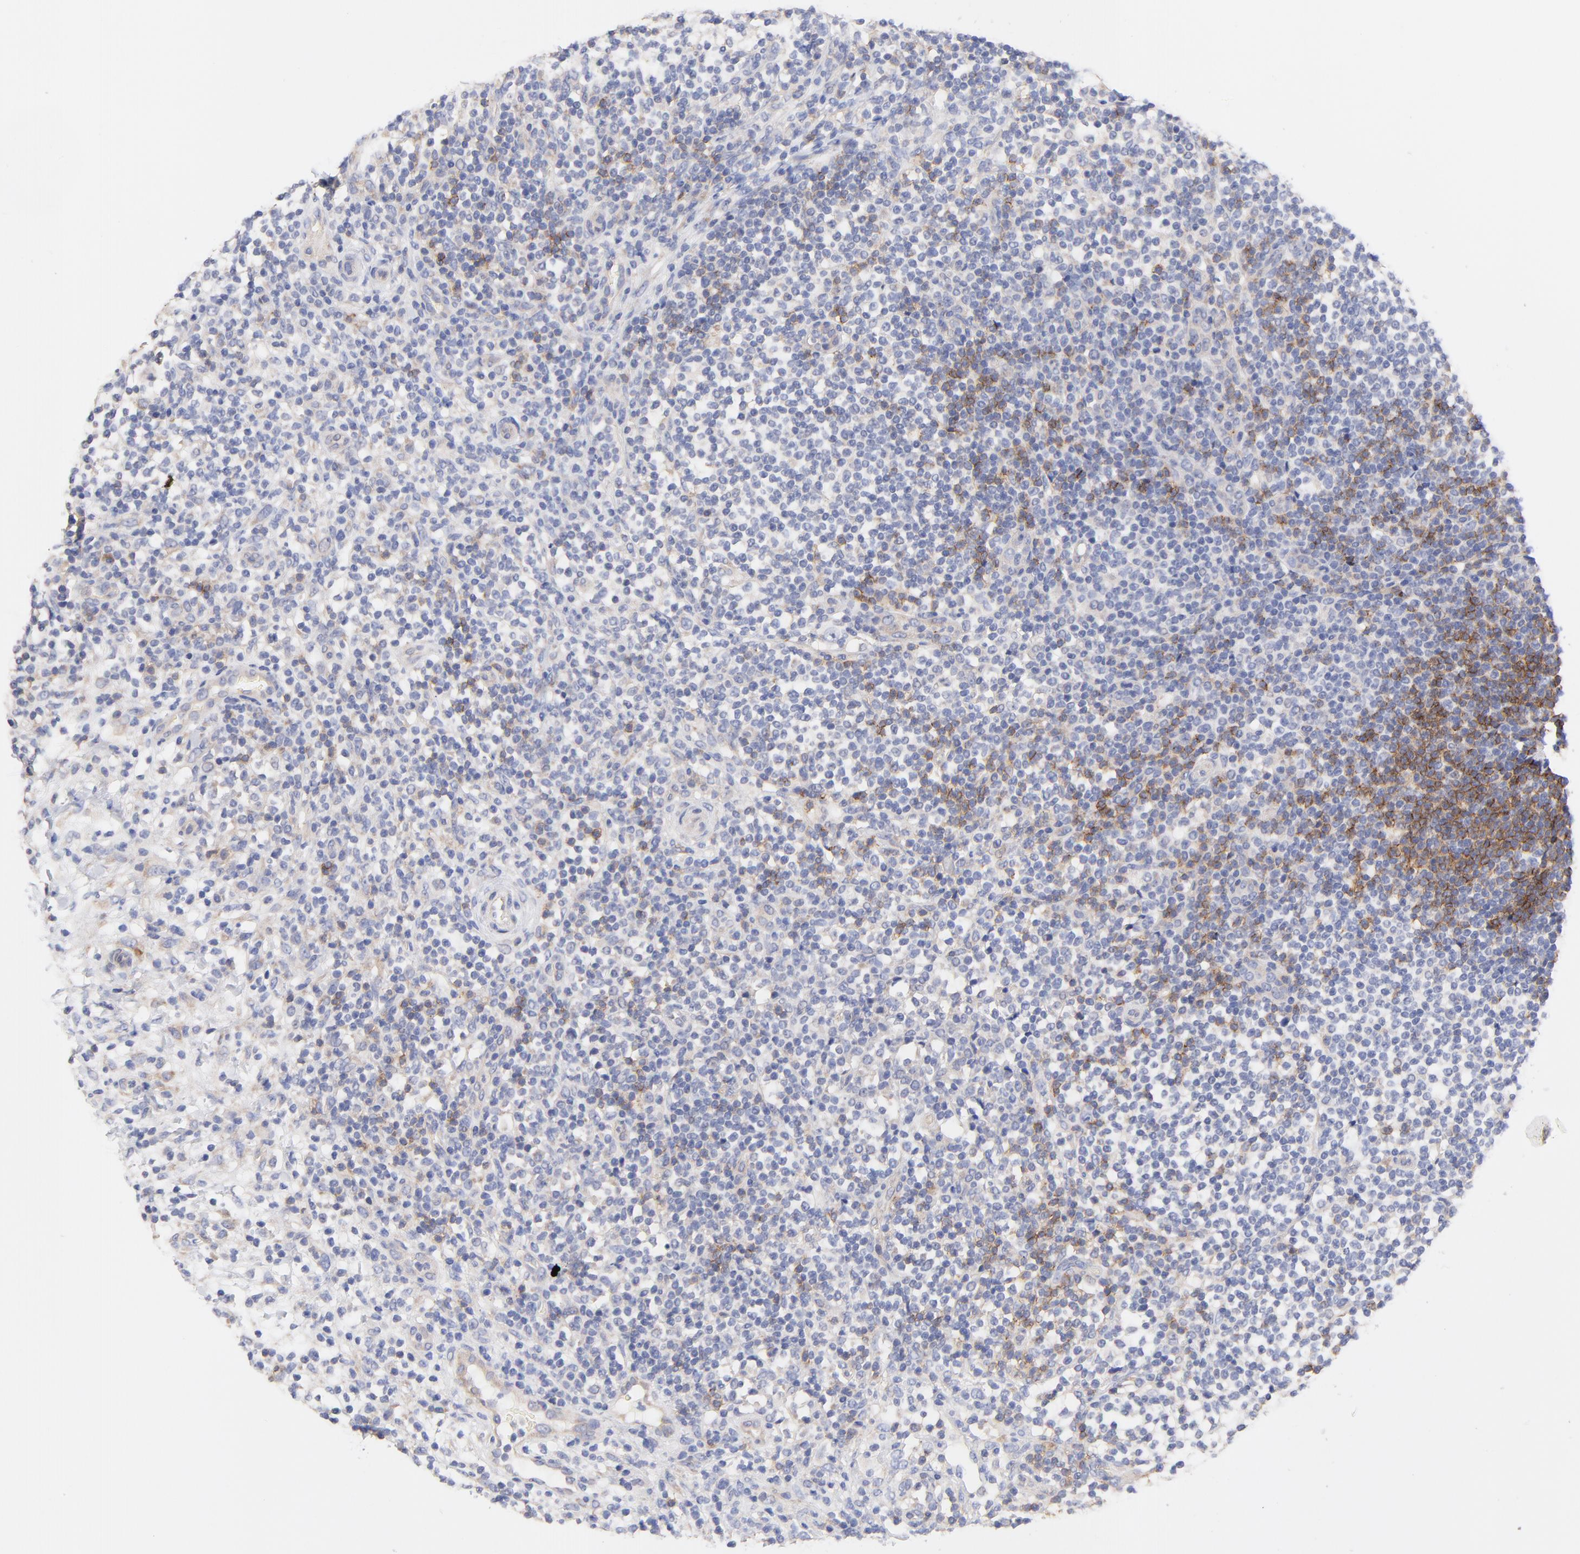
{"staining": {"intensity": "moderate", "quantity": "25%-75%", "location": "cytoplasmic/membranous"}, "tissue": "lymphoma", "cell_type": "Tumor cells", "image_type": "cancer", "snomed": [{"axis": "morphology", "description": "Malignant lymphoma, non-Hodgkin's type, Low grade"}, {"axis": "topography", "description": "Lymph node"}], "caption": "Lymphoma stained for a protein (brown) shows moderate cytoplasmic/membranous positive expression in approximately 25%-75% of tumor cells.", "gene": "TNFRSF13C", "patient": {"sex": "female", "age": 76}}